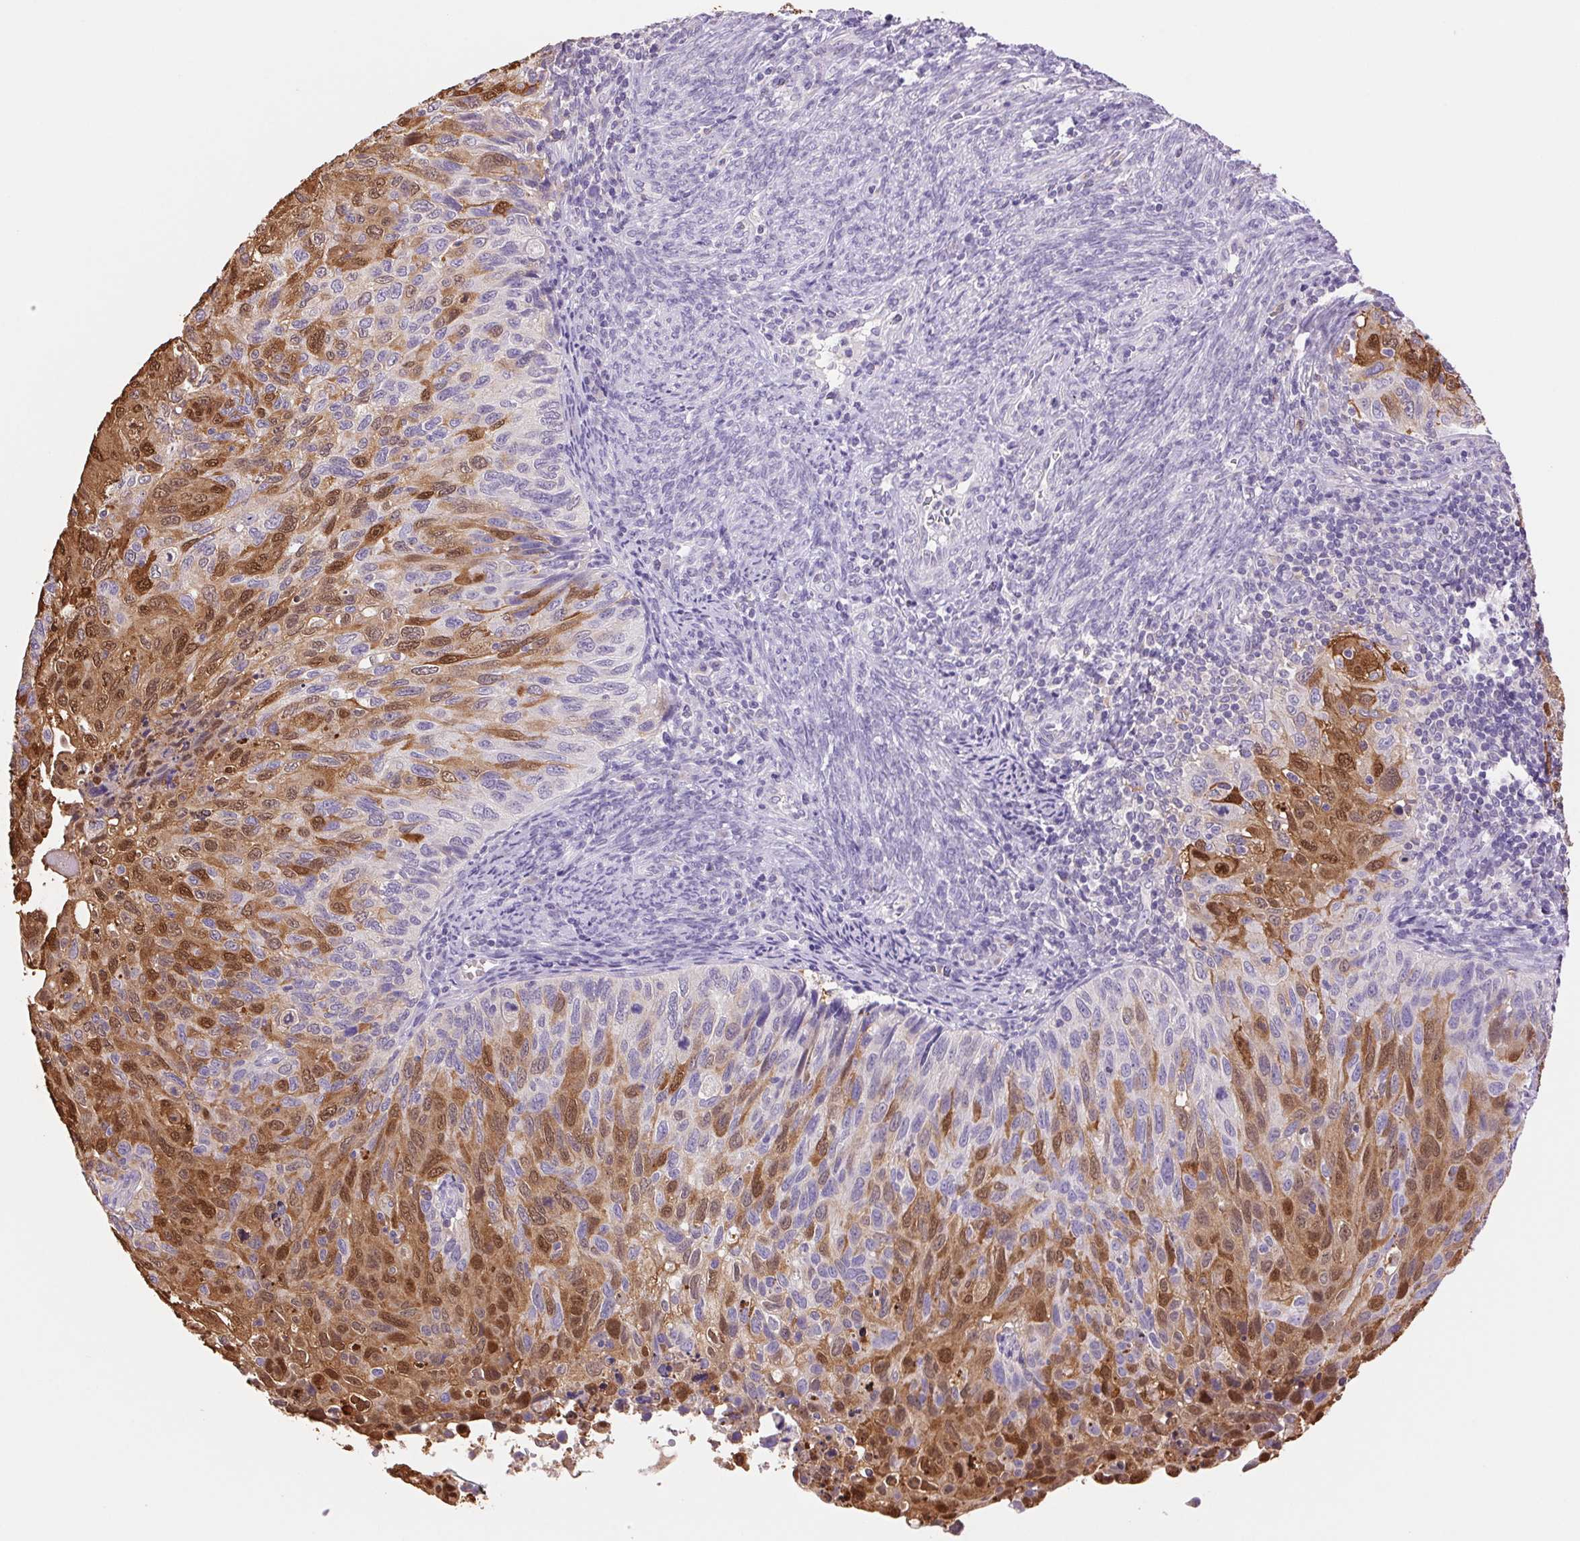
{"staining": {"intensity": "moderate", "quantity": "25%-75%", "location": "cytoplasmic/membranous,nuclear"}, "tissue": "cervical cancer", "cell_type": "Tumor cells", "image_type": "cancer", "snomed": [{"axis": "morphology", "description": "Squamous cell carcinoma, NOS"}, {"axis": "topography", "description": "Cervix"}], "caption": "High-magnification brightfield microscopy of cervical squamous cell carcinoma stained with DAB (brown) and counterstained with hematoxylin (blue). tumor cells exhibit moderate cytoplasmic/membranous and nuclear staining is seen in about25%-75% of cells.", "gene": "SERPINB3", "patient": {"sex": "female", "age": 70}}